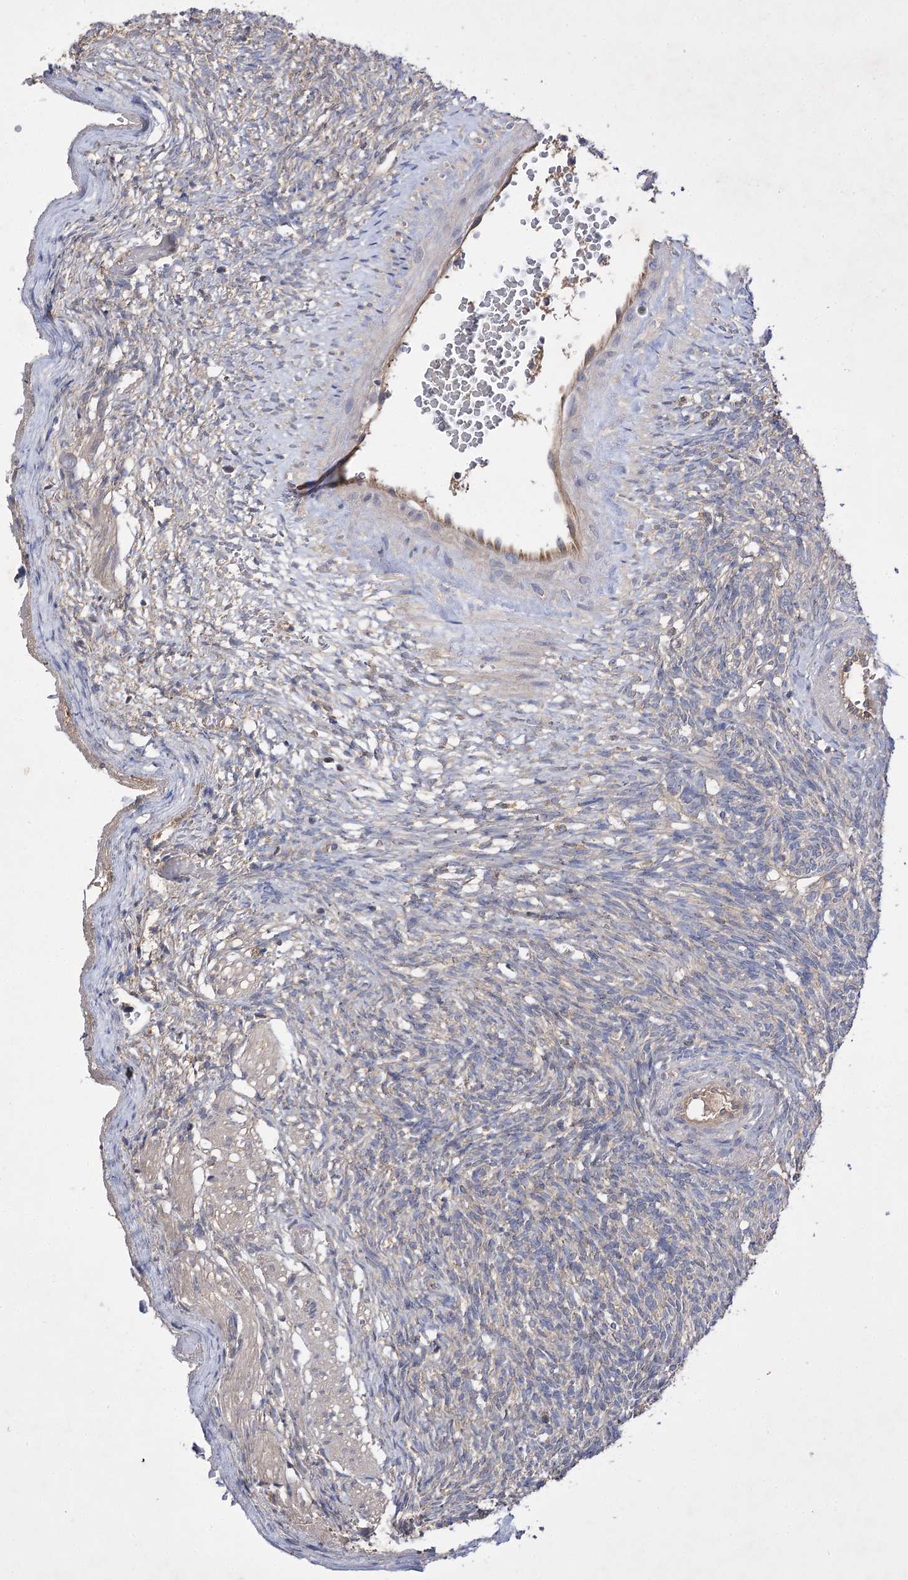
{"staining": {"intensity": "negative", "quantity": "none", "location": "none"}, "tissue": "ovary", "cell_type": "Follicle cells", "image_type": "normal", "snomed": [{"axis": "morphology", "description": "Normal tissue, NOS"}, {"axis": "topography", "description": "Ovary"}], "caption": "This is a micrograph of immunohistochemistry (IHC) staining of unremarkable ovary, which shows no expression in follicle cells.", "gene": "BCR", "patient": {"sex": "female", "age": 34}}